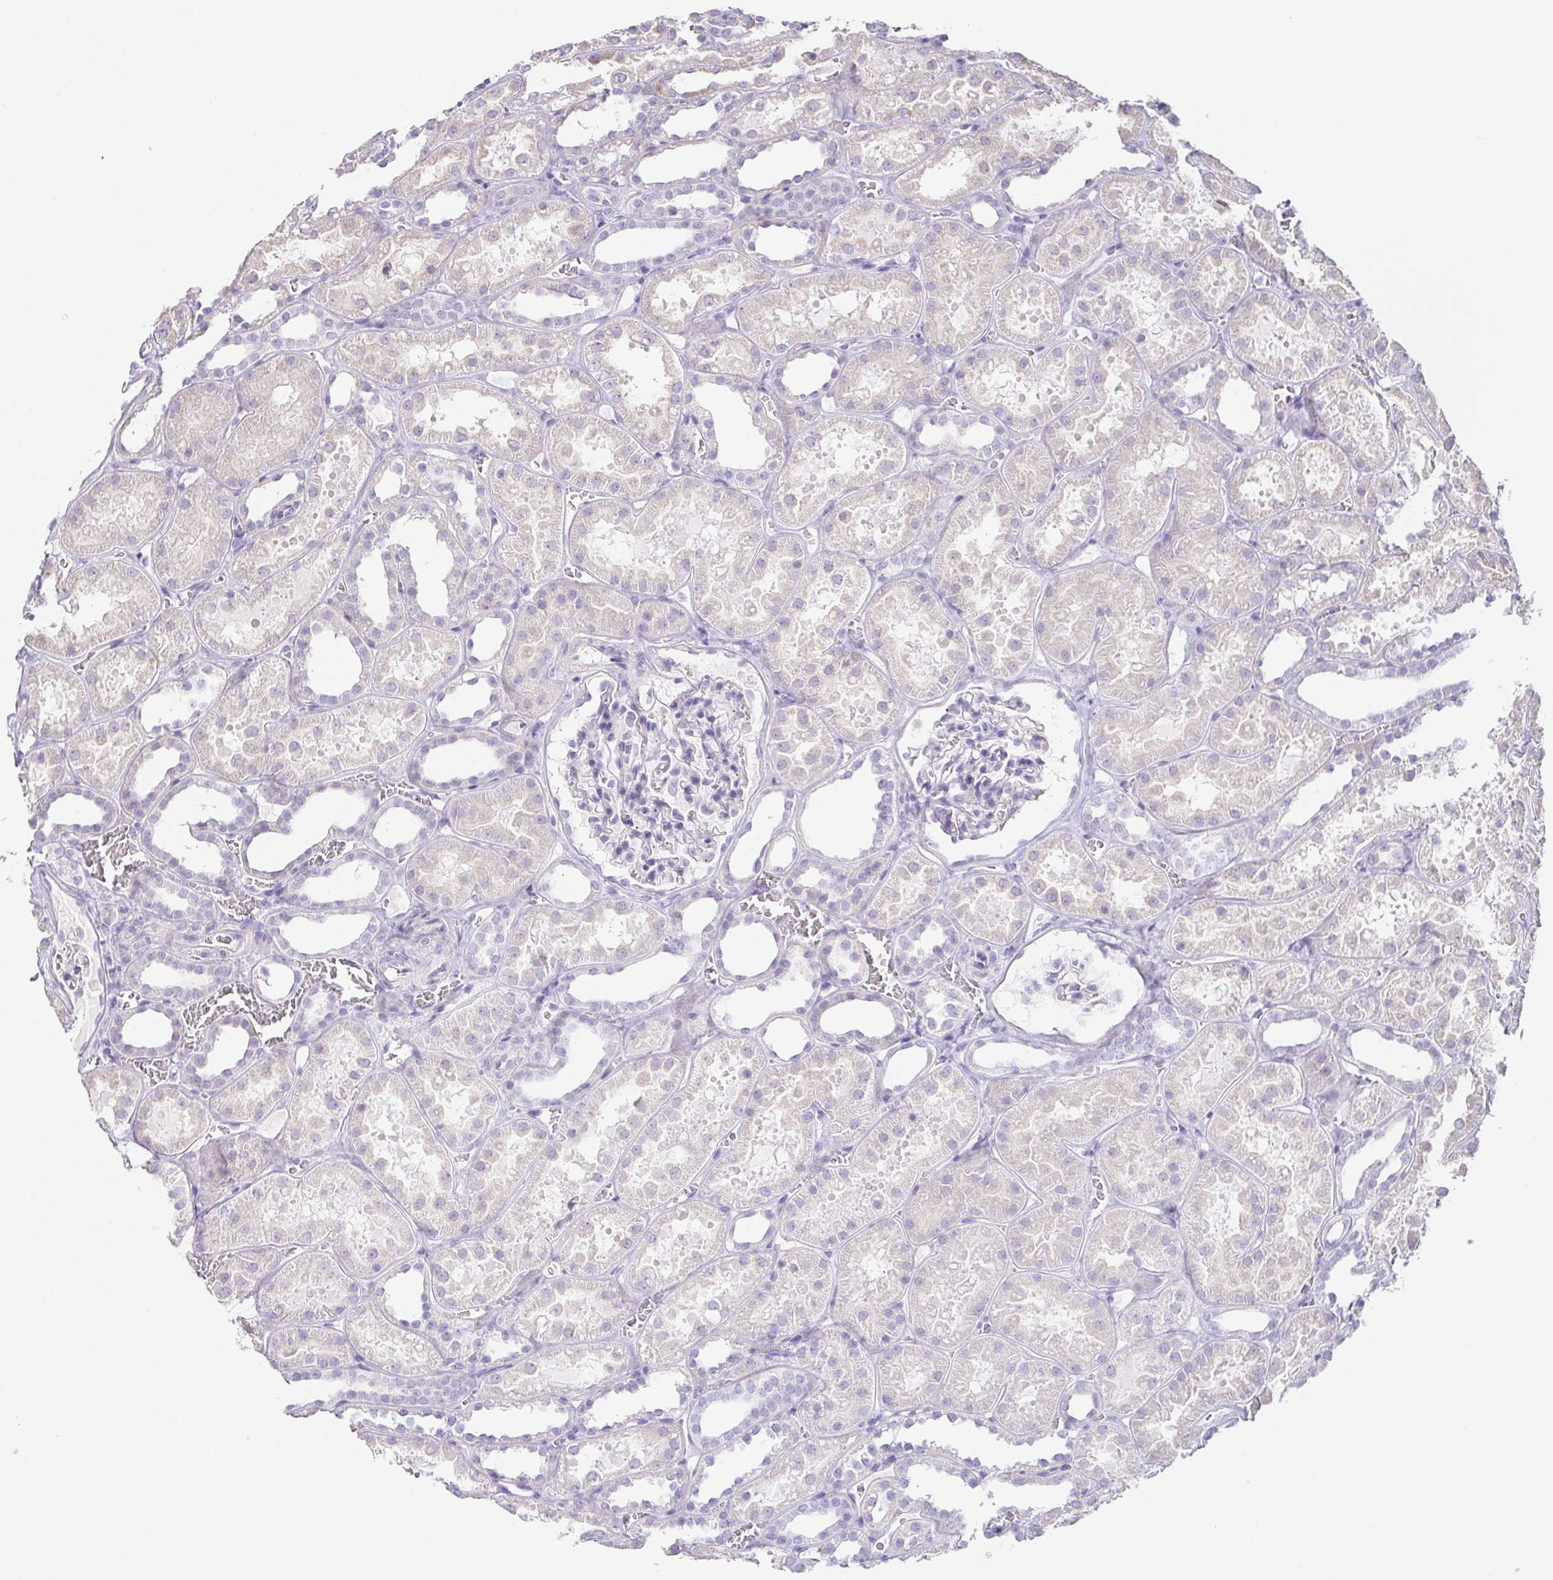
{"staining": {"intensity": "negative", "quantity": "none", "location": "none"}, "tissue": "kidney", "cell_type": "Cells in glomeruli", "image_type": "normal", "snomed": [{"axis": "morphology", "description": "Normal tissue, NOS"}, {"axis": "topography", "description": "Kidney"}], "caption": "The photomicrograph shows no significant staining in cells in glomeruli of kidney. (IHC, brightfield microscopy, high magnification).", "gene": "HDGFL1", "patient": {"sex": "female", "age": 41}}